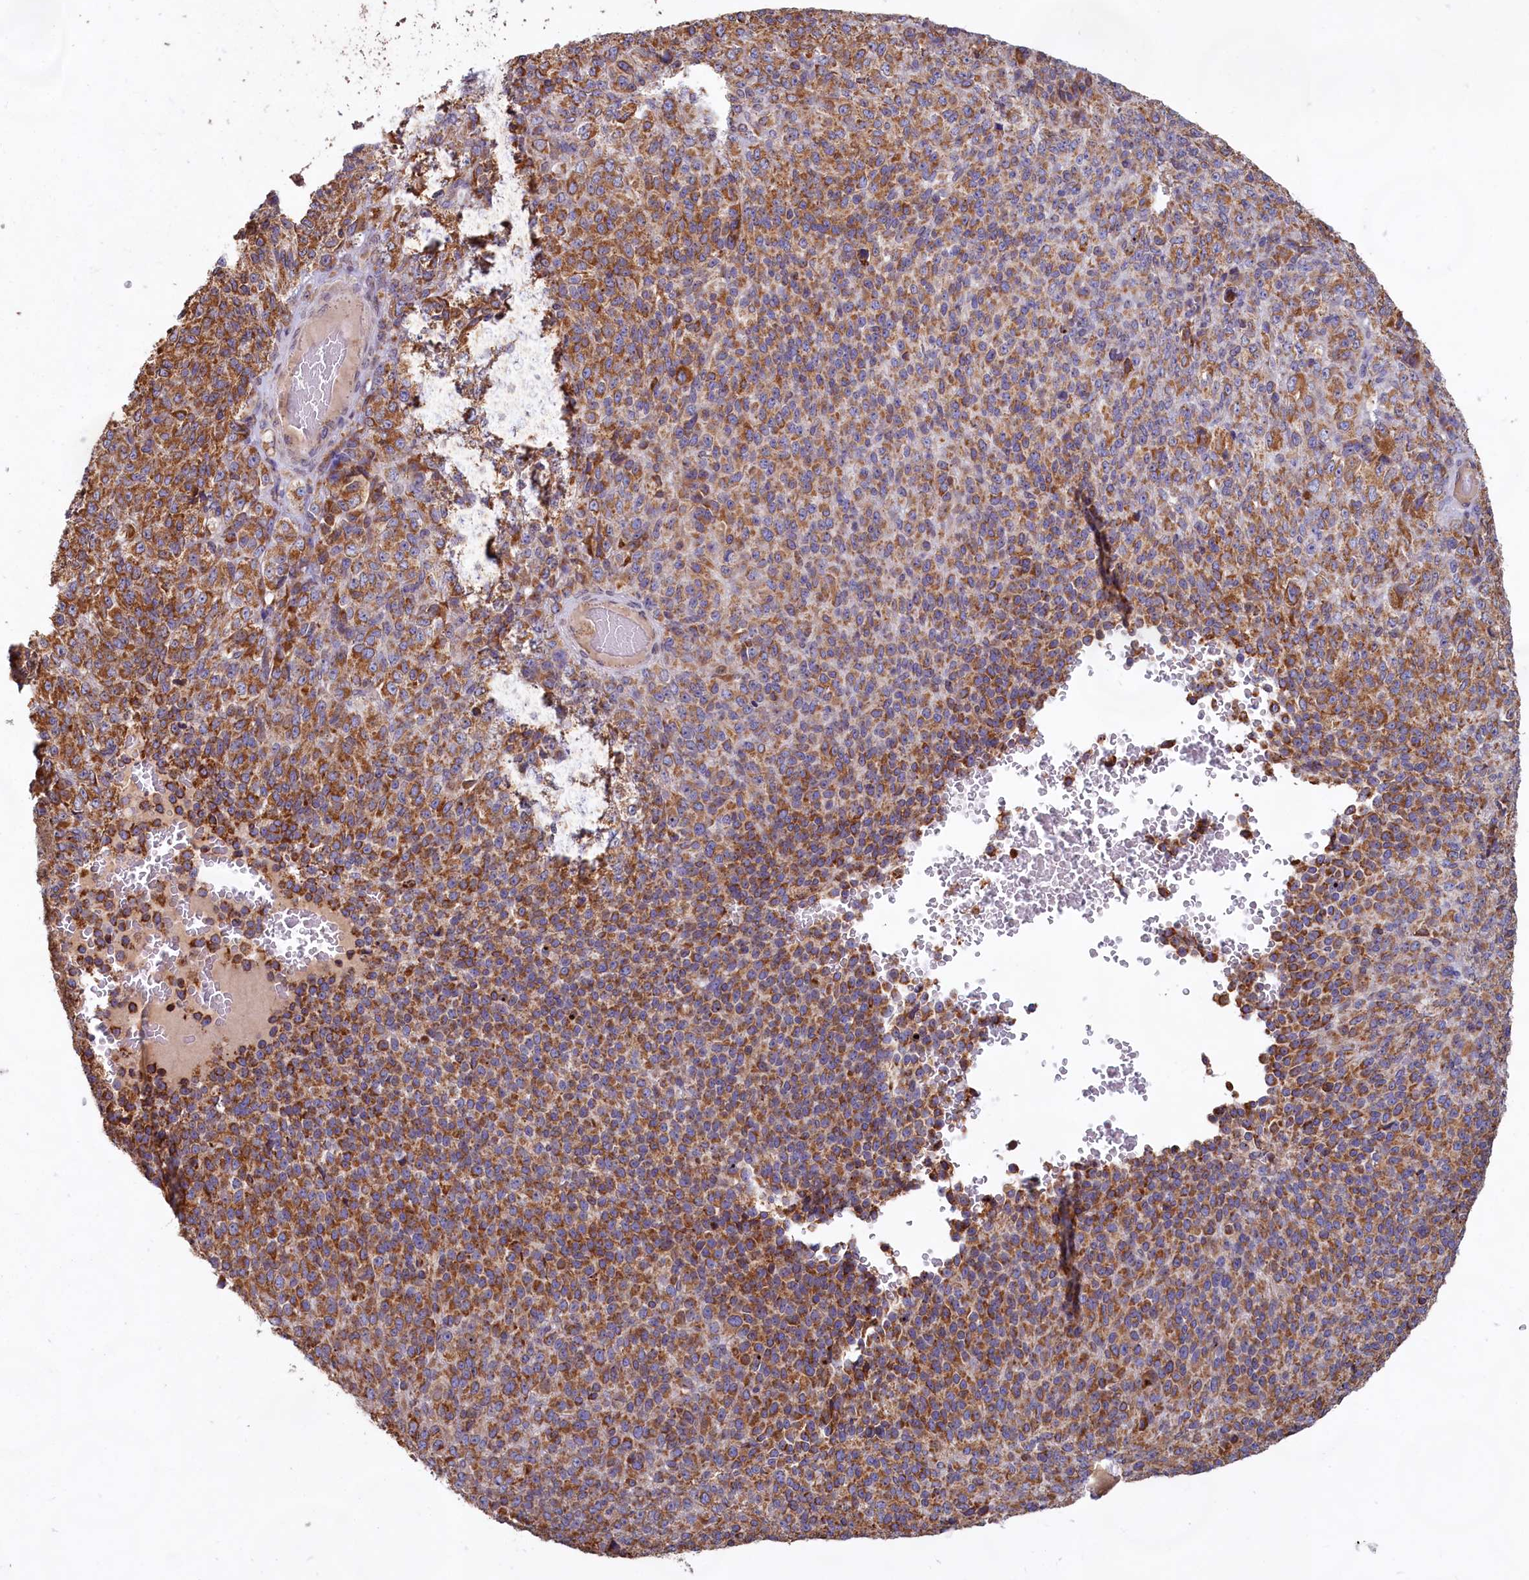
{"staining": {"intensity": "strong", "quantity": ">75%", "location": "cytoplasmic/membranous"}, "tissue": "melanoma", "cell_type": "Tumor cells", "image_type": "cancer", "snomed": [{"axis": "morphology", "description": "Malignant melanoma, Metastatic site"}, {"axis": "topography", "description": "Brain"}], "caption": "DAB immunohistochemical staining of melanoma exhibits strong cytoplasmic/membranous protein positivity in about >75% of tumor cells.", "gene": "TBC1D19", "patient": {"sex": "female", "age": 56}}